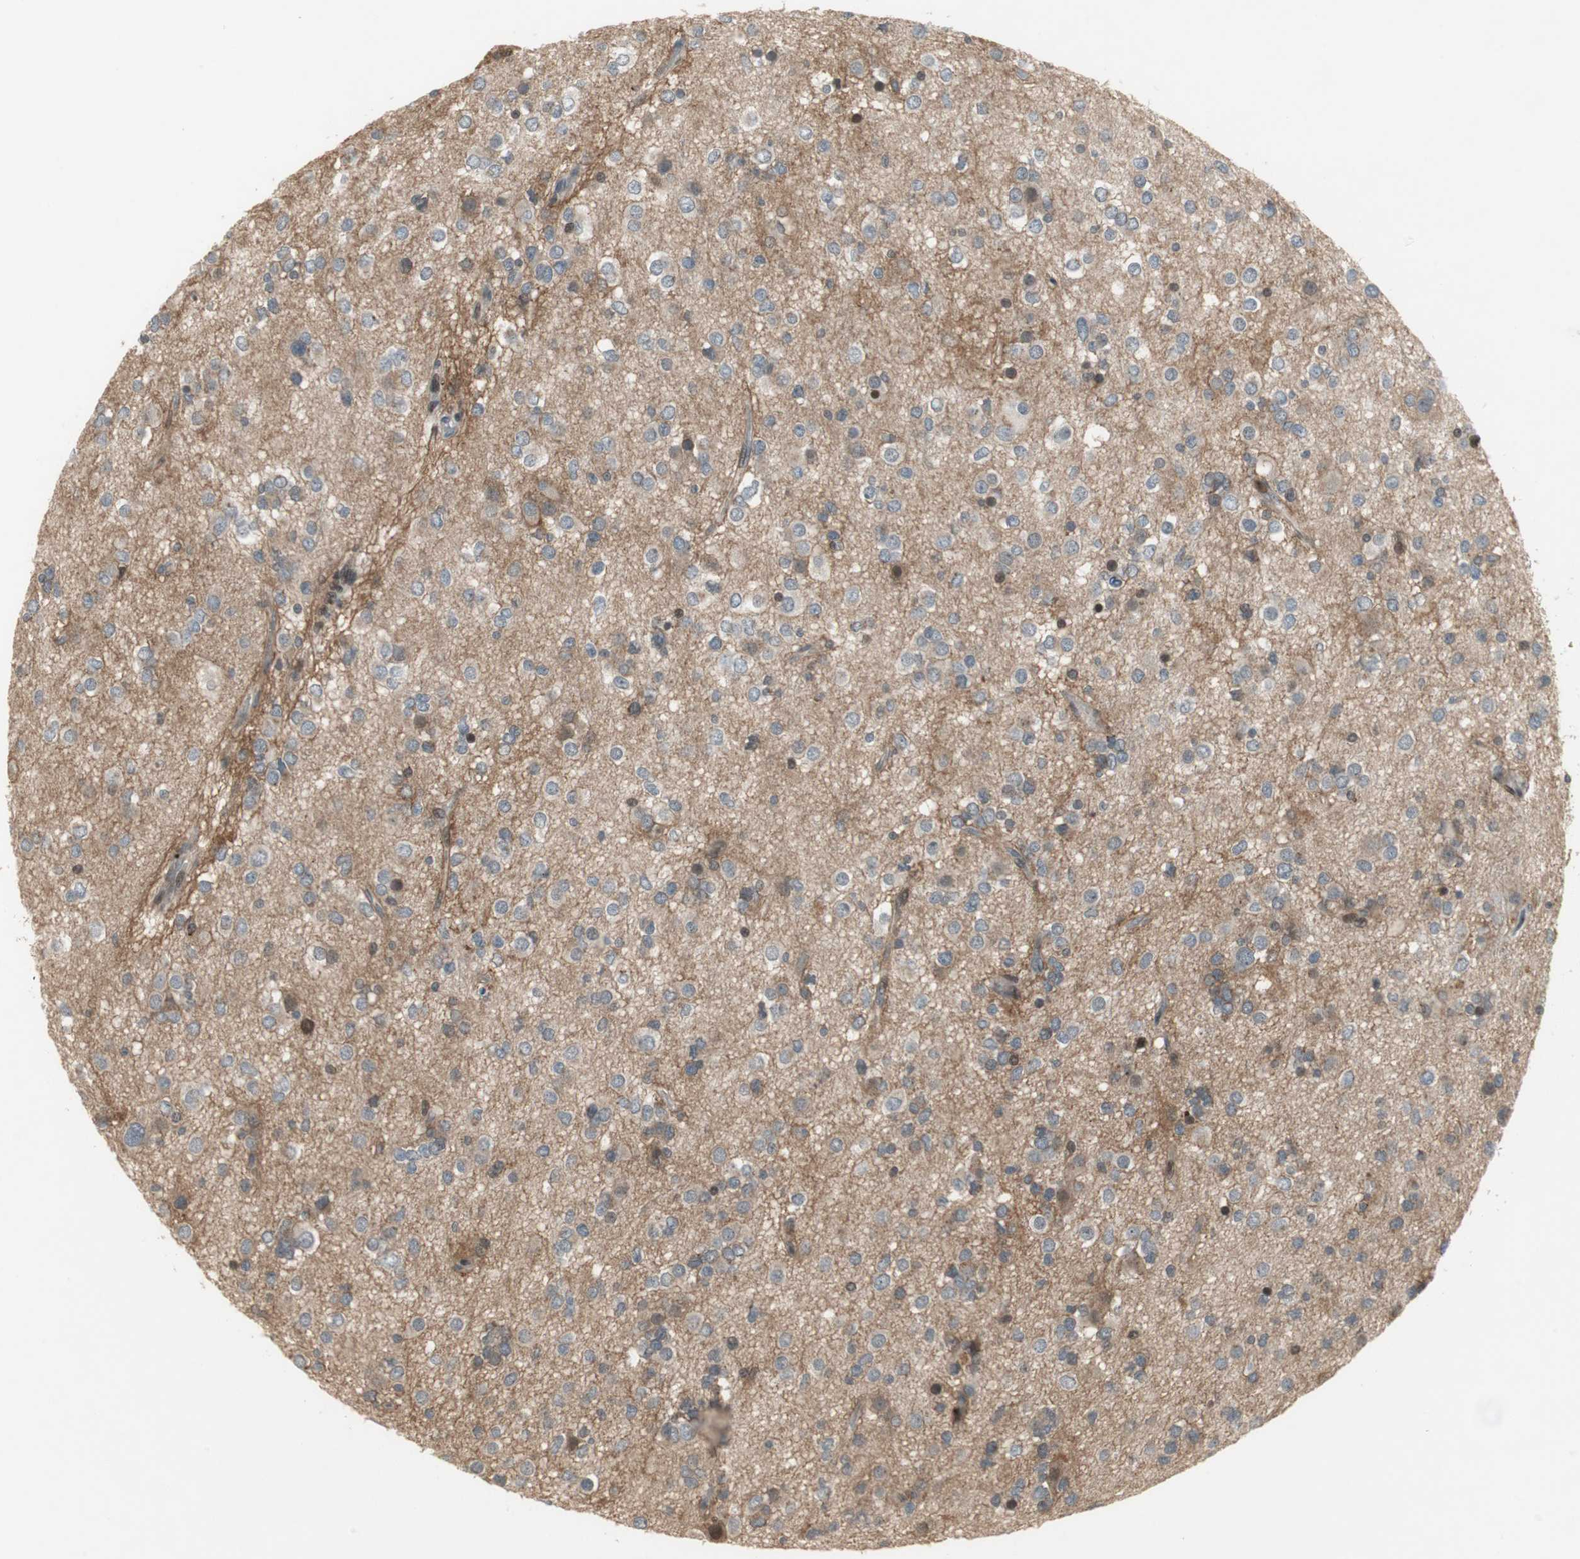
{"staining": {"intensity": "moderate", "quantity": "<25%", "location": "cytoplasmic/membranous"}, "tissue": "glioma", "cell_type": "Tumor cells", "image_type": "cancer", "snomed": [{"axis": "morphology", "description": "Glioma, malignant, Low grade"}, {"axis": "topography", "description": "Brain"}], "caption": "Glioma was stained to show a protein in brown. There is low levels of moderate cytoplasmic/membranous staining in approximately <25% of tumor cells.", "gene": "SNX4", "patient": {"sex": "male", "age": 42}}